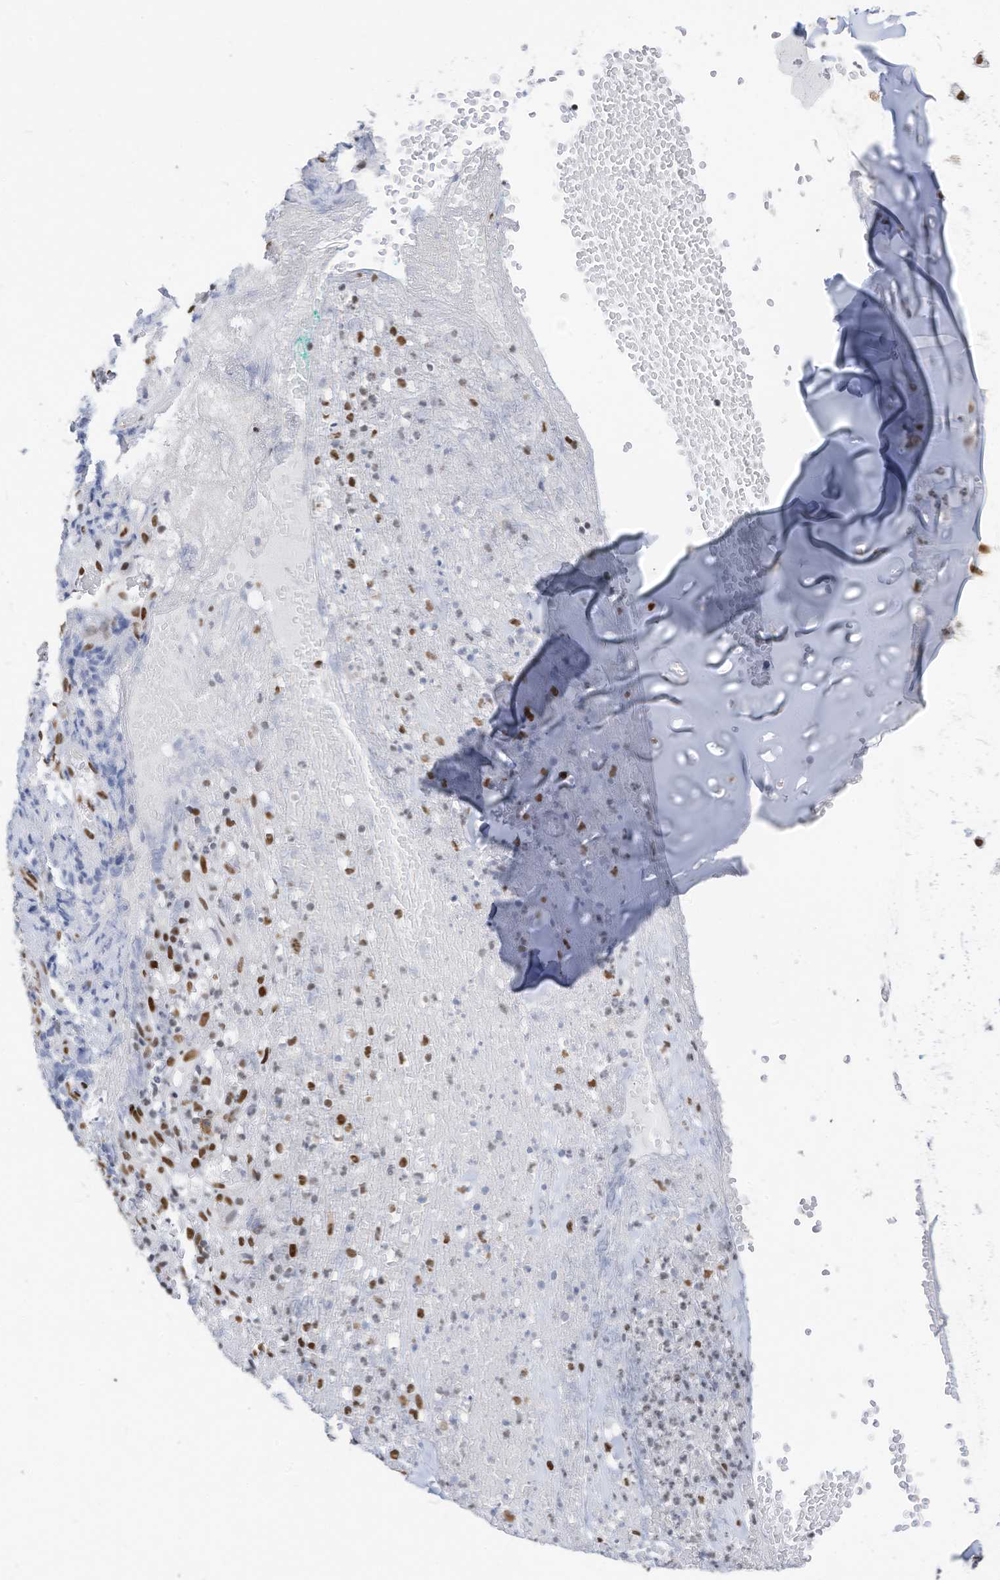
{"staining": {"intensity": "strong", "quantity": ">75%", "location": "nuclear"}, "tissue": "adipose tissue", "cell_type": "Adipocytes", "image_type": "normal", "snomed": [{"axis": "morphology", "description": "Normal tissue, NOS"}, {"axis": "morphology", "description": "Basal cell carcinoma"}, {"axis": "topography", "description": "Cartilage tissue"}, {"axis": "topography", "description": "Nasopharynx"}, {"axis": "topography", "description": "Oral tissue"}], "caption": "Benign adipose tissue was stained to show a protein in brown. There is high levels of strong nuclear staining in approximately >75% of adipocytes.", "gene": "KHSRP", "patient": {"sex": "female", "age": 77}}